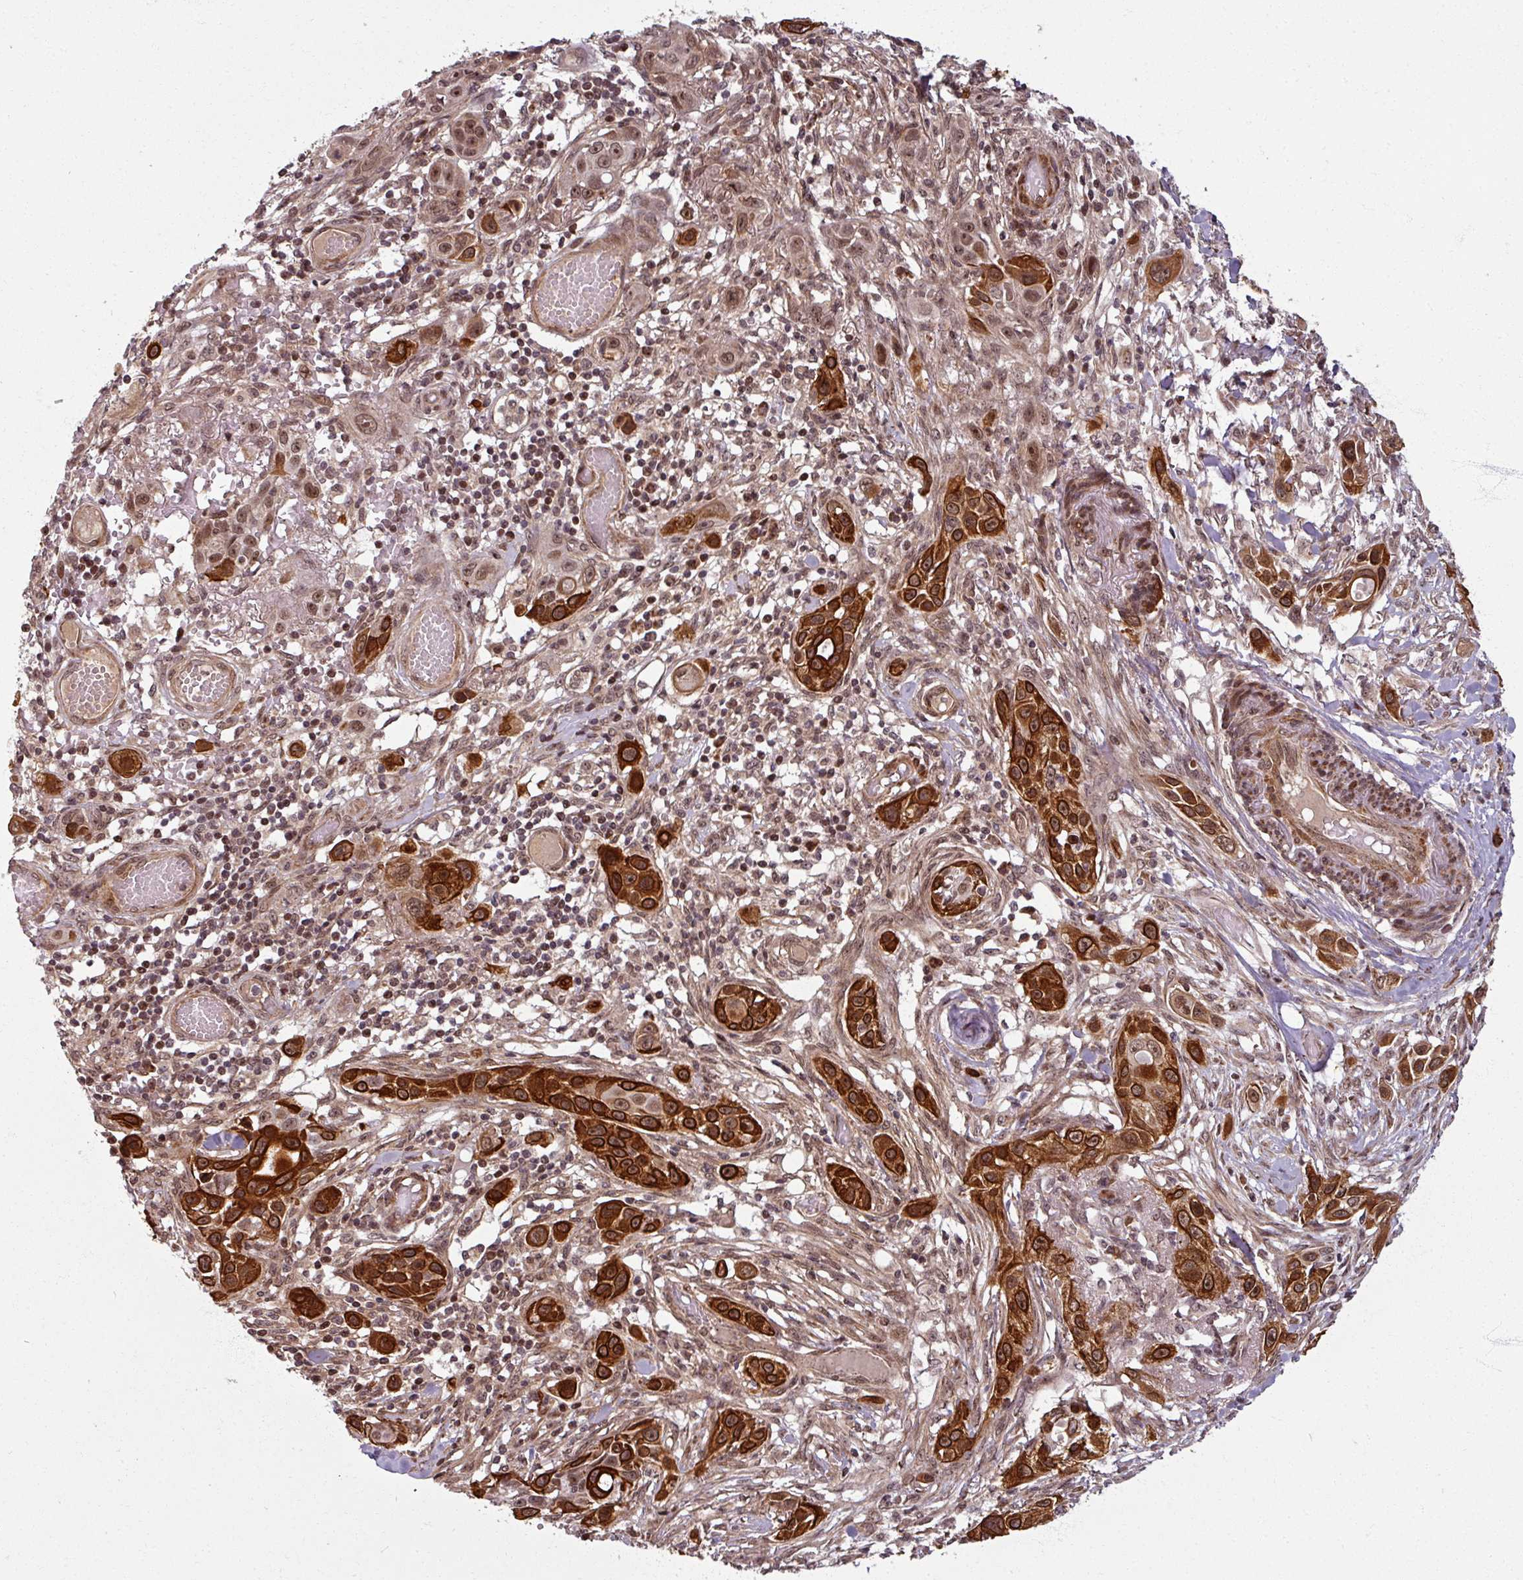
{"staining": {"intensity": "strong", "quantity": ">75%", "location": "cytoplasmic/membranous,nuclear"}, "tissue": "skin cancer", "cell_type": "Tumor cells", "image_type": "cancer", "snomed": [{"axis": "morphology", "description": "Squamous cell carcinoma, NOS"}, {"axis": "topography", "description": "Skin"}], "caption": "Skin cancer stained for a protein shows strong cytoplasmic/membranous and nuclear positivity in tumor cells. (DAB = brown stain, brightfield microscopy at high magnification).", "gene": "SWI5", "patient": {"sex": "female", "age": 69}}